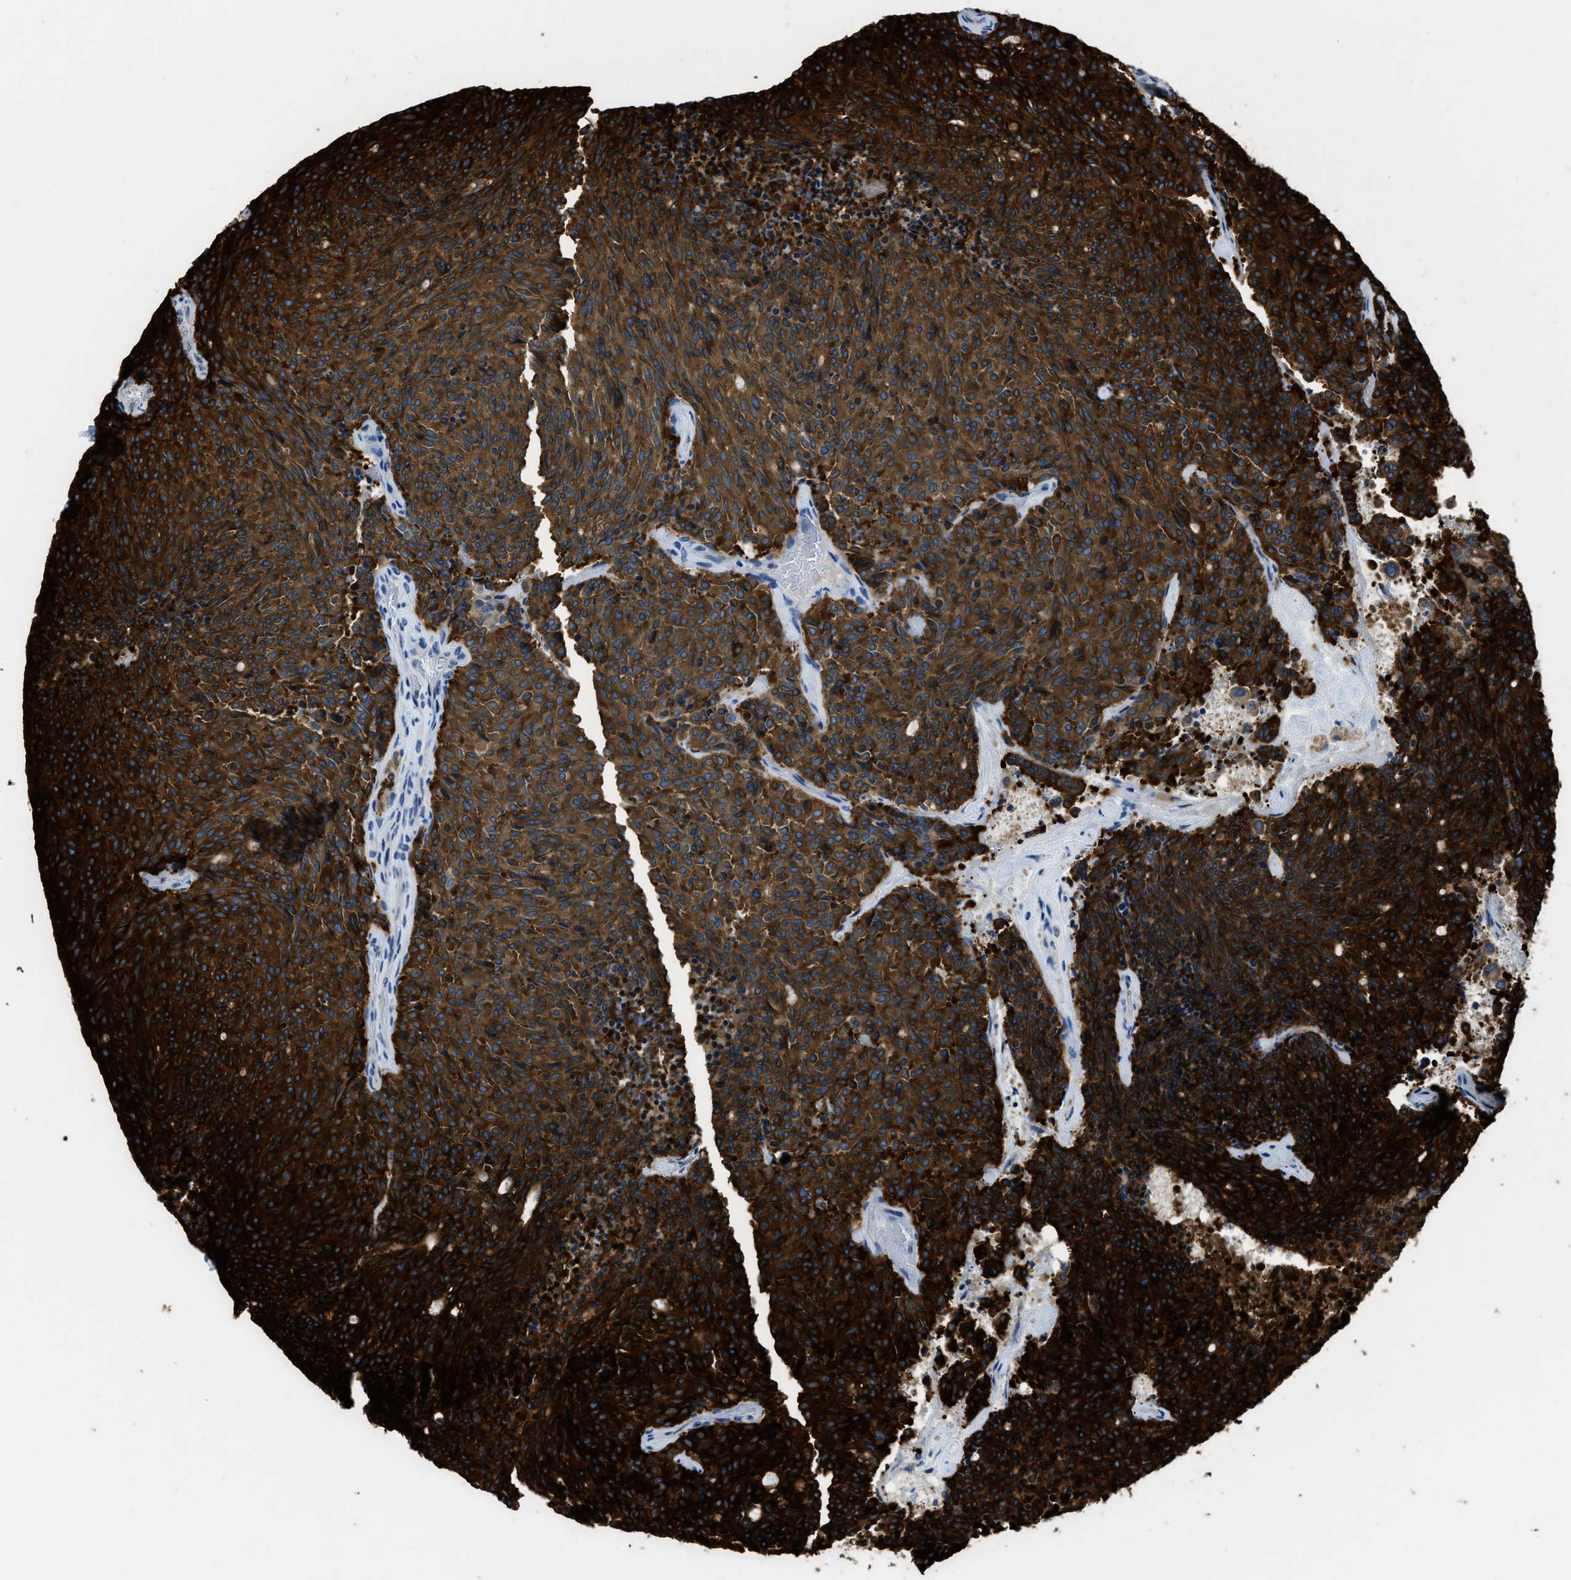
{"staining": {"intensity": "strong", "quantity": ">75%", "location": "cytoplasmic/membranous"}, "tissue": "carcinoid", "cell_type": "Tumor cells", "image_type": "cancer", "snomed": [{"axis": "morphology", "description": "Carcinoid, malignant, NOS"}, {"axis": "topography", "description": "Pancreas"}], "caption": "Approximately >75% of tumor cells in human carcinoid demonstrate strong cytoplasmic/membranous protein expression as visualized by brown immunohistochemical staining.", "gene": "PFKP", "patient": {"sex": "female", "age": 54}}